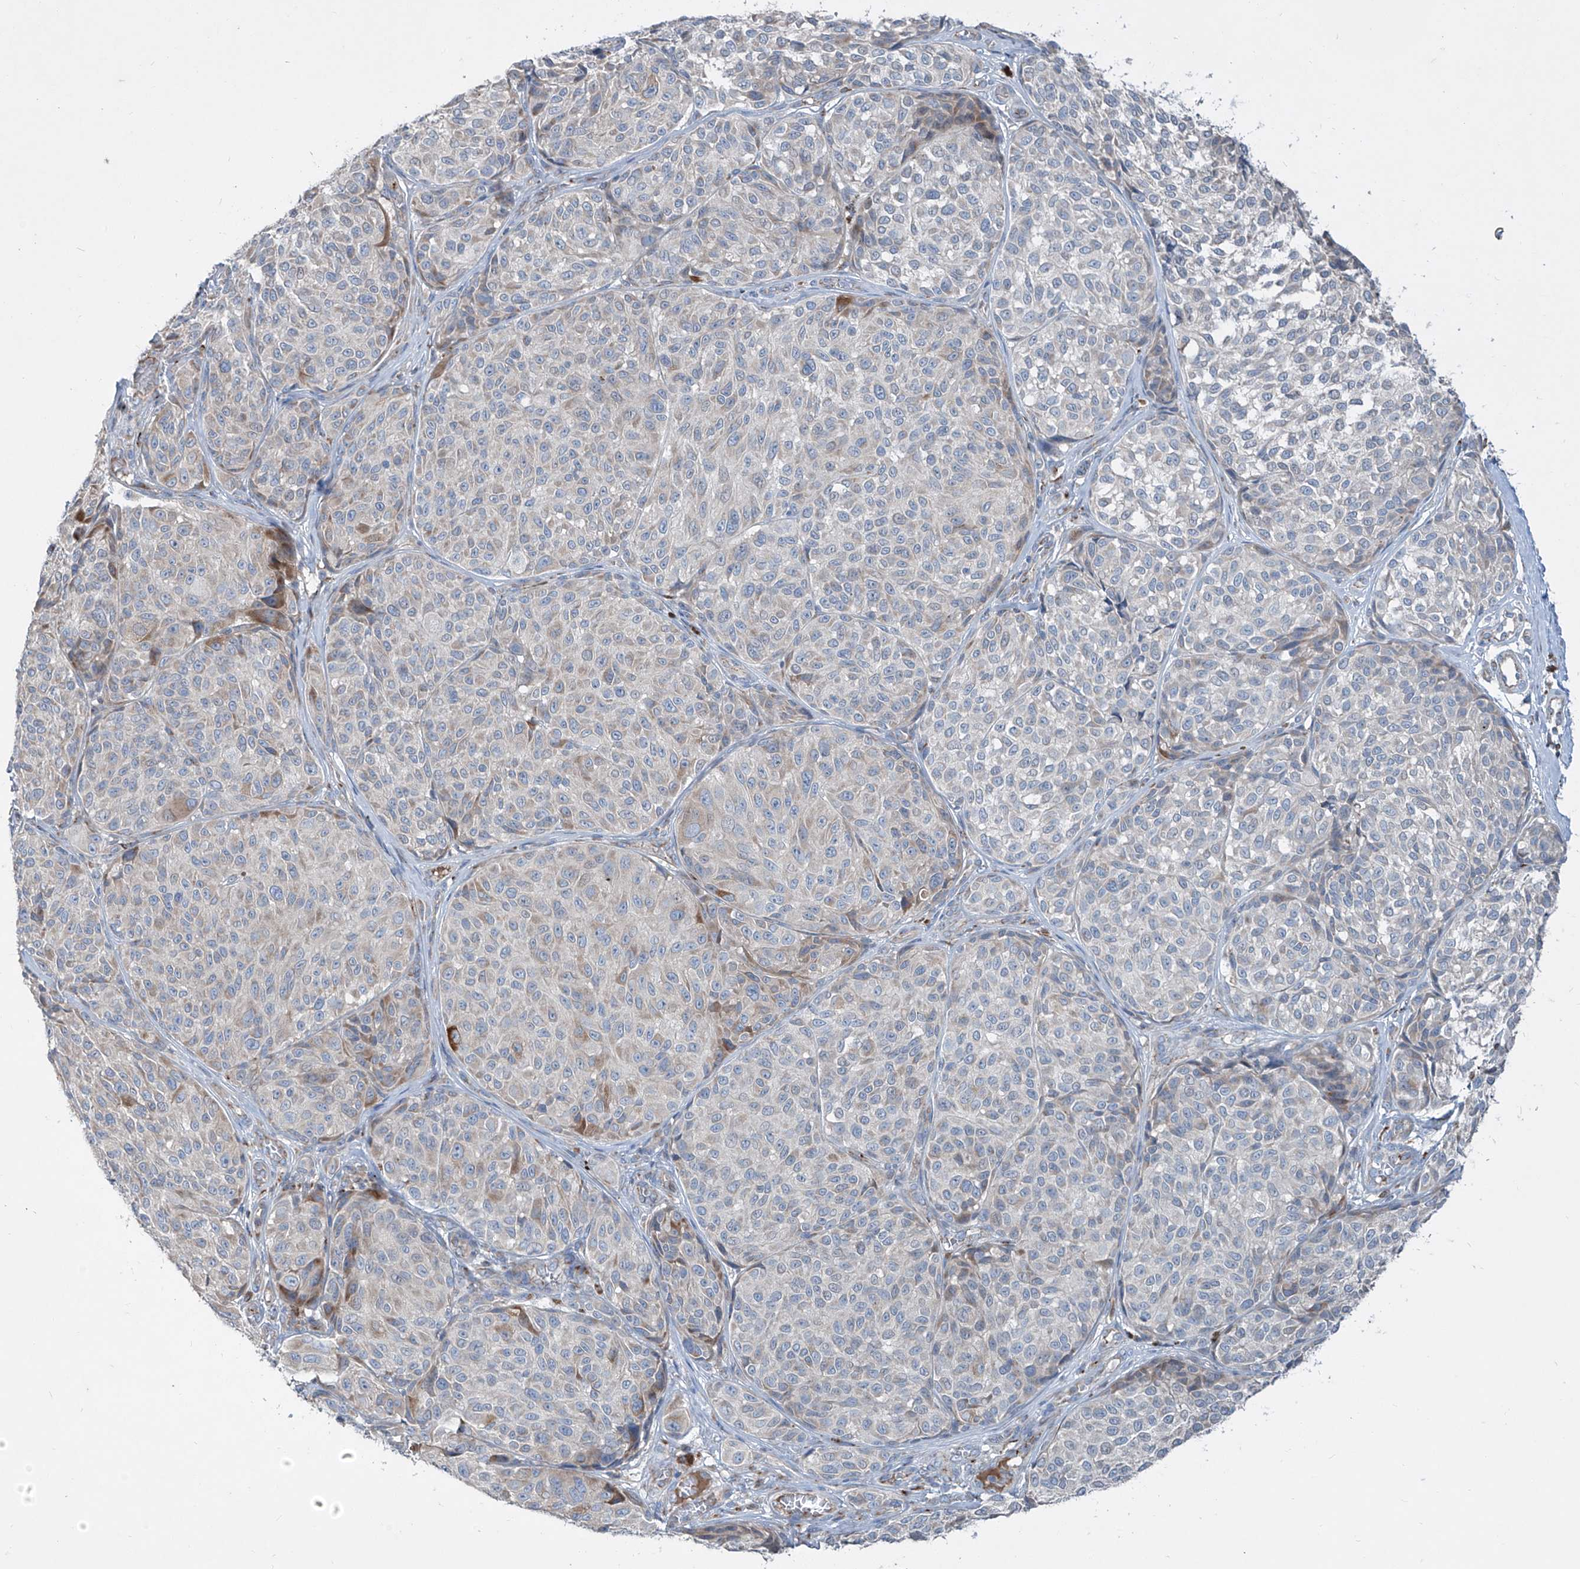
{"staining": {"intensity": "weak", "quantity": "<25%", "location": "cytoplasmic/membranous"}, "tissue": "melanoma", "cell_type": "Tumor cells", "image_type": "cancer", "snomed": [{"axis": "morphology", "description": "Malignant melanoma, NOS"}, {"axis": "topography", "description": "Skin"}], "caption": "Tumor cells are negative for brown protein staining in malignant melanoma. (DAB immunohistochemistry visualized using brightfield microscopy, high magnification).", "gene": "CDH5", "patient": {"sex": "male", "age": 83}}